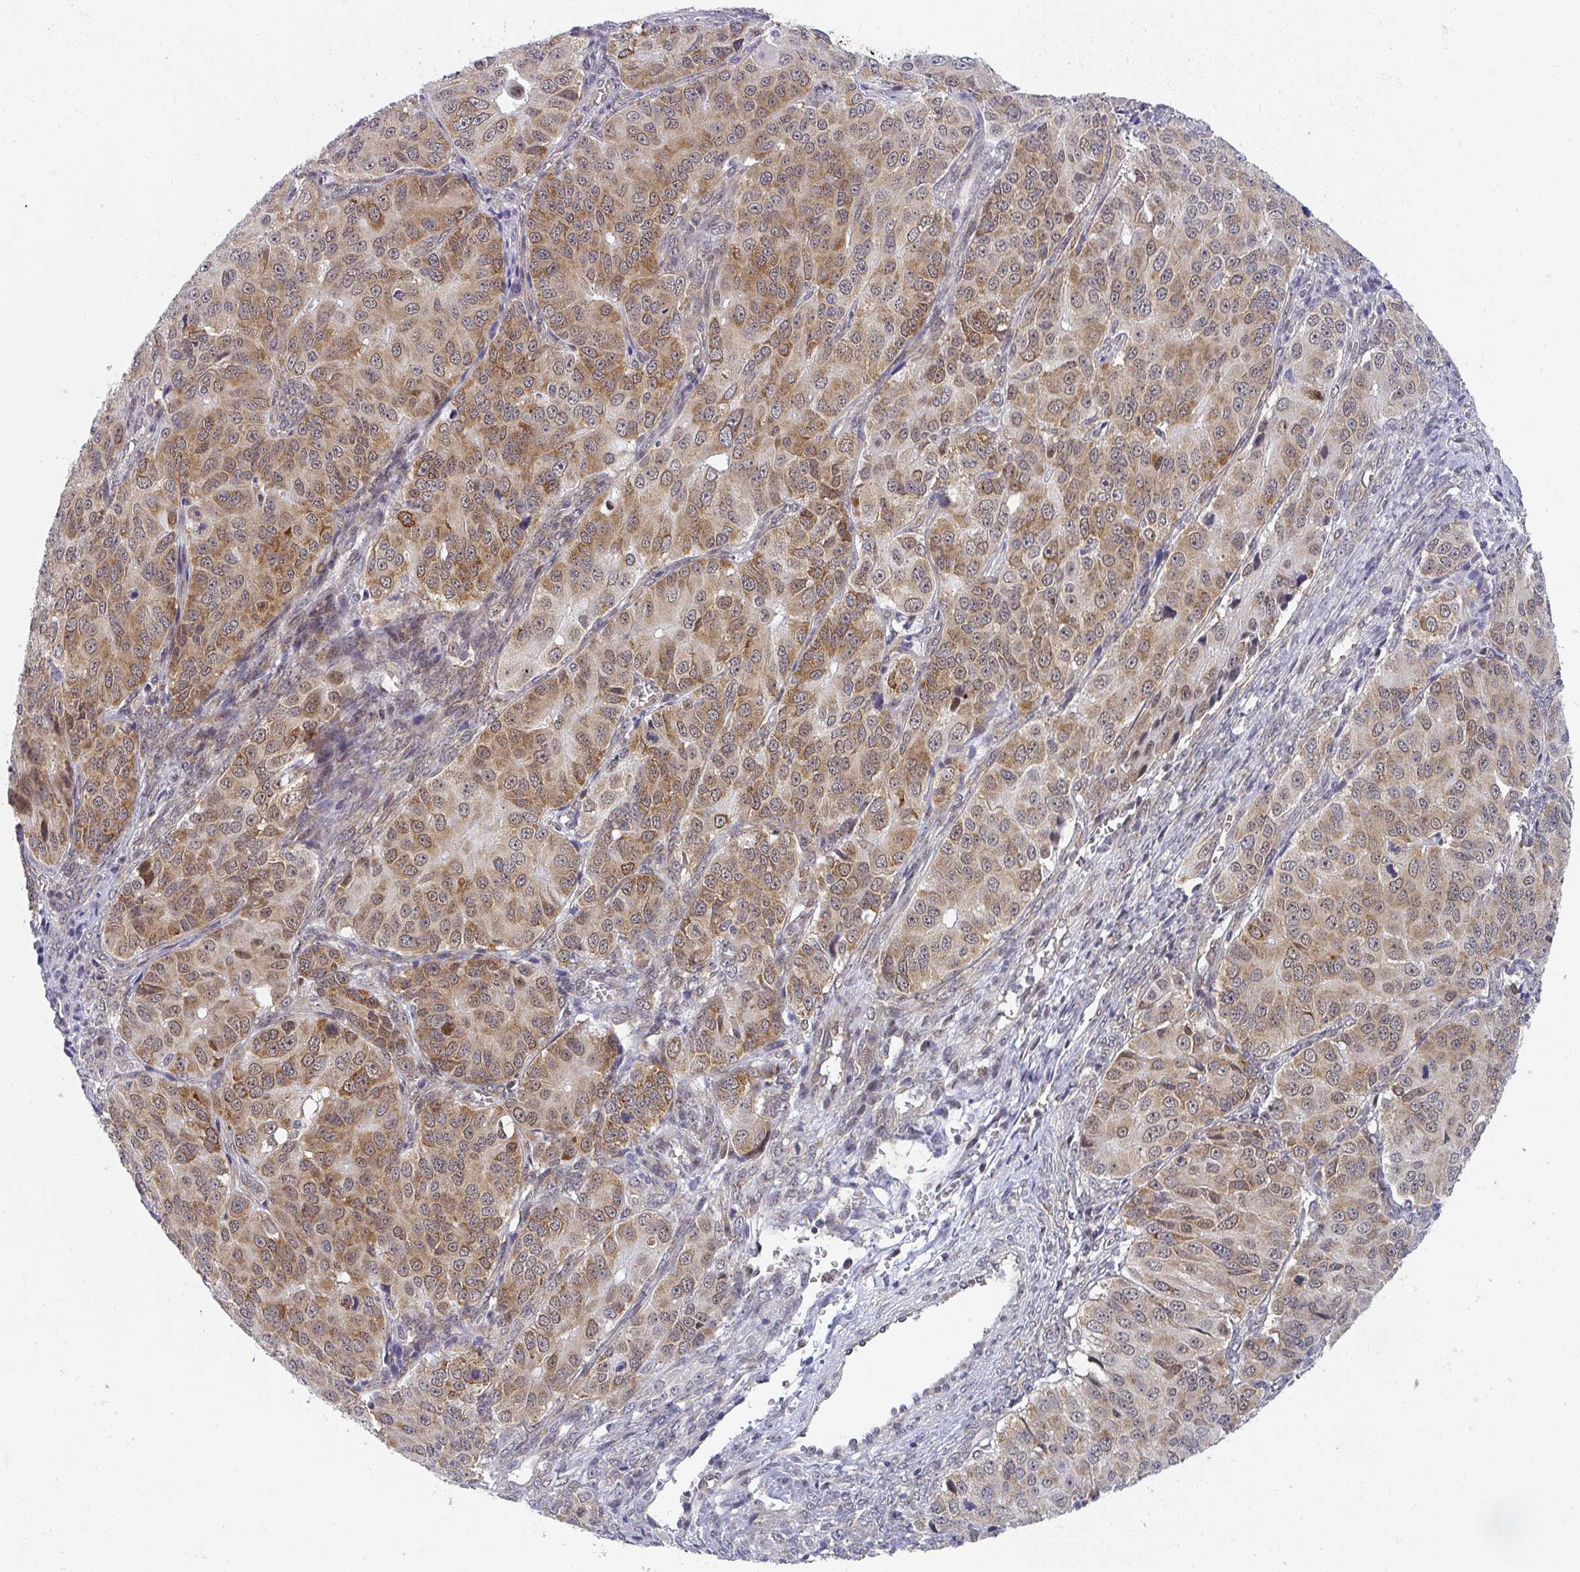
{"staining": {"intensity": "moderate", "quantity": ">75%", "location": "cytoplasmic/membranous,nuclear"}, "tissue": "ovarian cancer", "cell_type": "Tumor cells", "image_type": "cancer", "snomed": [{"axis": "morphology", "description": "Carcinoma, endometroid"}, {"axis": "topography", "description": "Ovary"}], "caption": "Ovarian cancer (endometroid carcinoma) tissue displays moderate cytoplasmic/membranous and nuclear staining in about >75% of tumor cells", "gene": "SYNCRIP", "patient": {"sex": "female", "age": 51}}